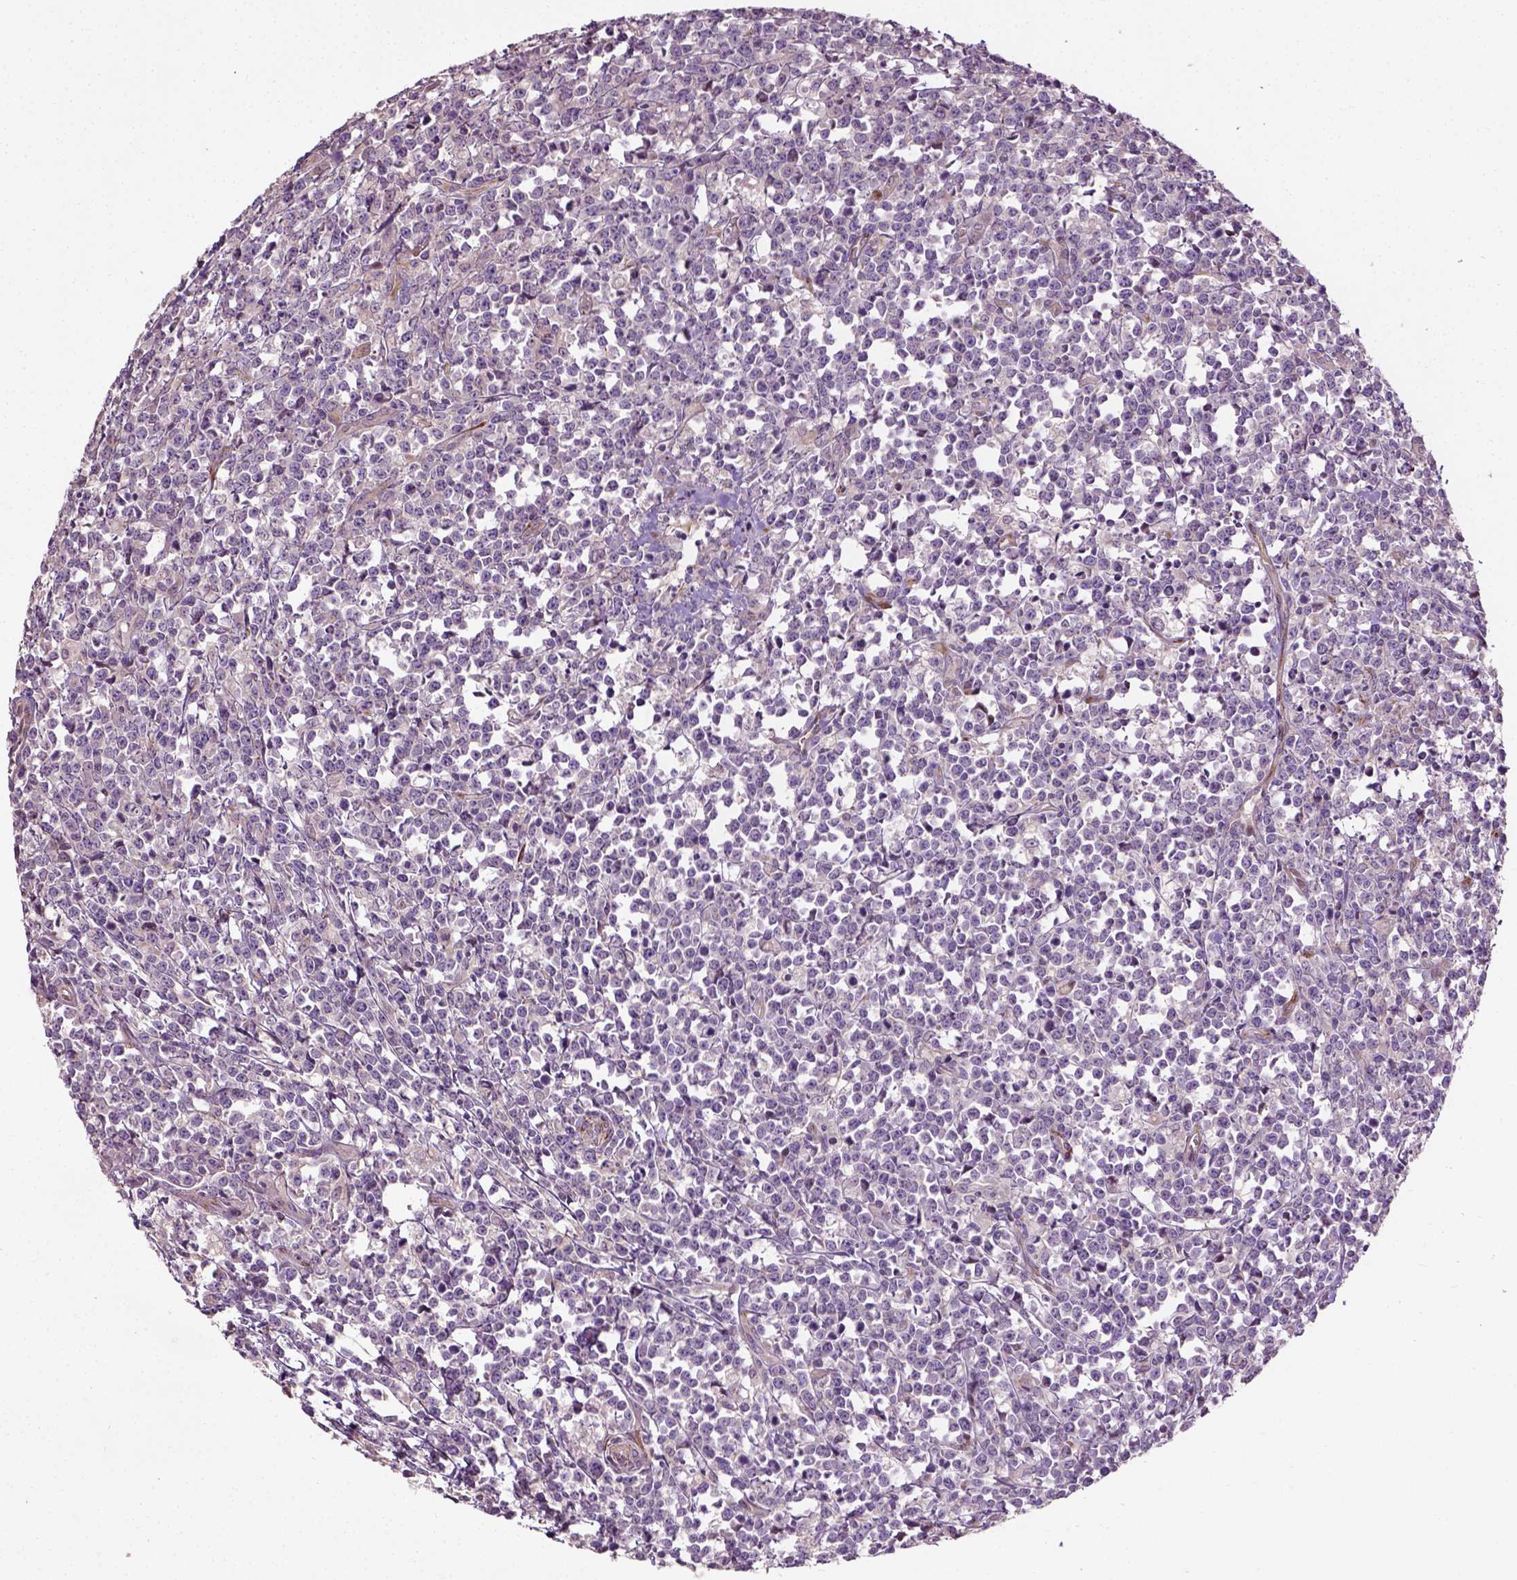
{"staining": {"intensity": "negative", "quantity": "none", "location": "none"}, "tissue": "lymphoma", "cell_type": "Tumor cells", "image_type": "cancer", "snomed": [{"axis": "morphology", "description": "Malignant lymphoma, non-Hodgkin's type, High grade"}, {"axis": "topography", "description": "Small intestine"}], "caption": "Photomicrograph shows no protein staining in tumor cells of lymphoma tissue.", "gene": "PKP3", "patient": {"sex": "female", "age": 56}}